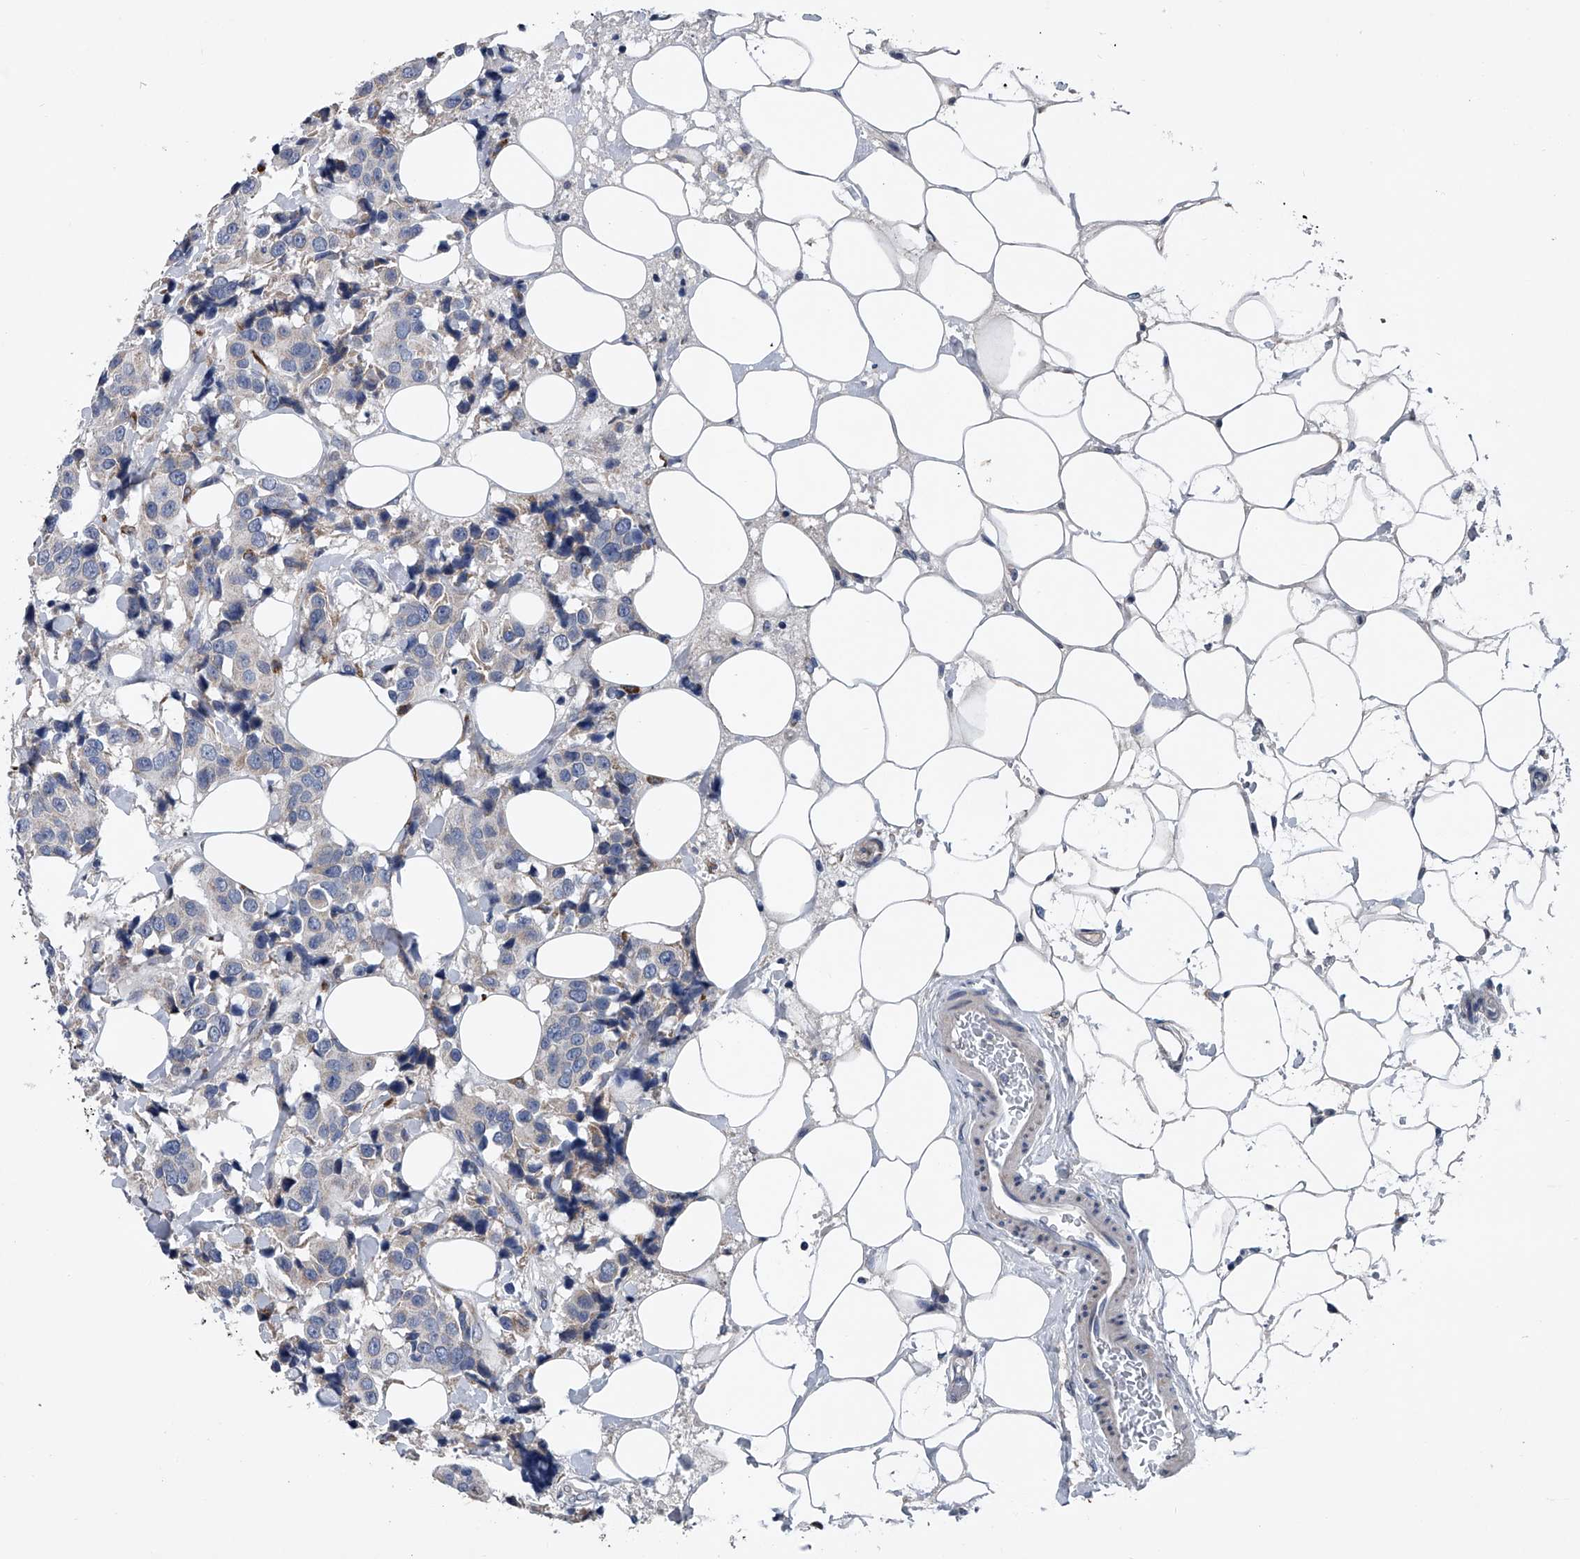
{"staining": {"intensity": "negative", "quantity": "none", "location": "none"}, "tissue": "breast cancer", "cell_type": "Tumor cells", "image_type": "cancer", "snomed": [{"axis": "morphology", "description": "Normal tissue, NOS"}, {"axis": "morphology", "description": "Duct carcinoma"}, {"axis": "topography", "description": "Breast"}], "caption": "High magnification brightfield microscopy of breast infiltrating ductal carcinoma stained with DAB (3,3'-diaminobenzidine) (brown) and counterstained with hematoxylin (blue): tumor cells show no significant staining.", "gene": "ABCG1", "patient": {"sex": "female", "age": 39}}